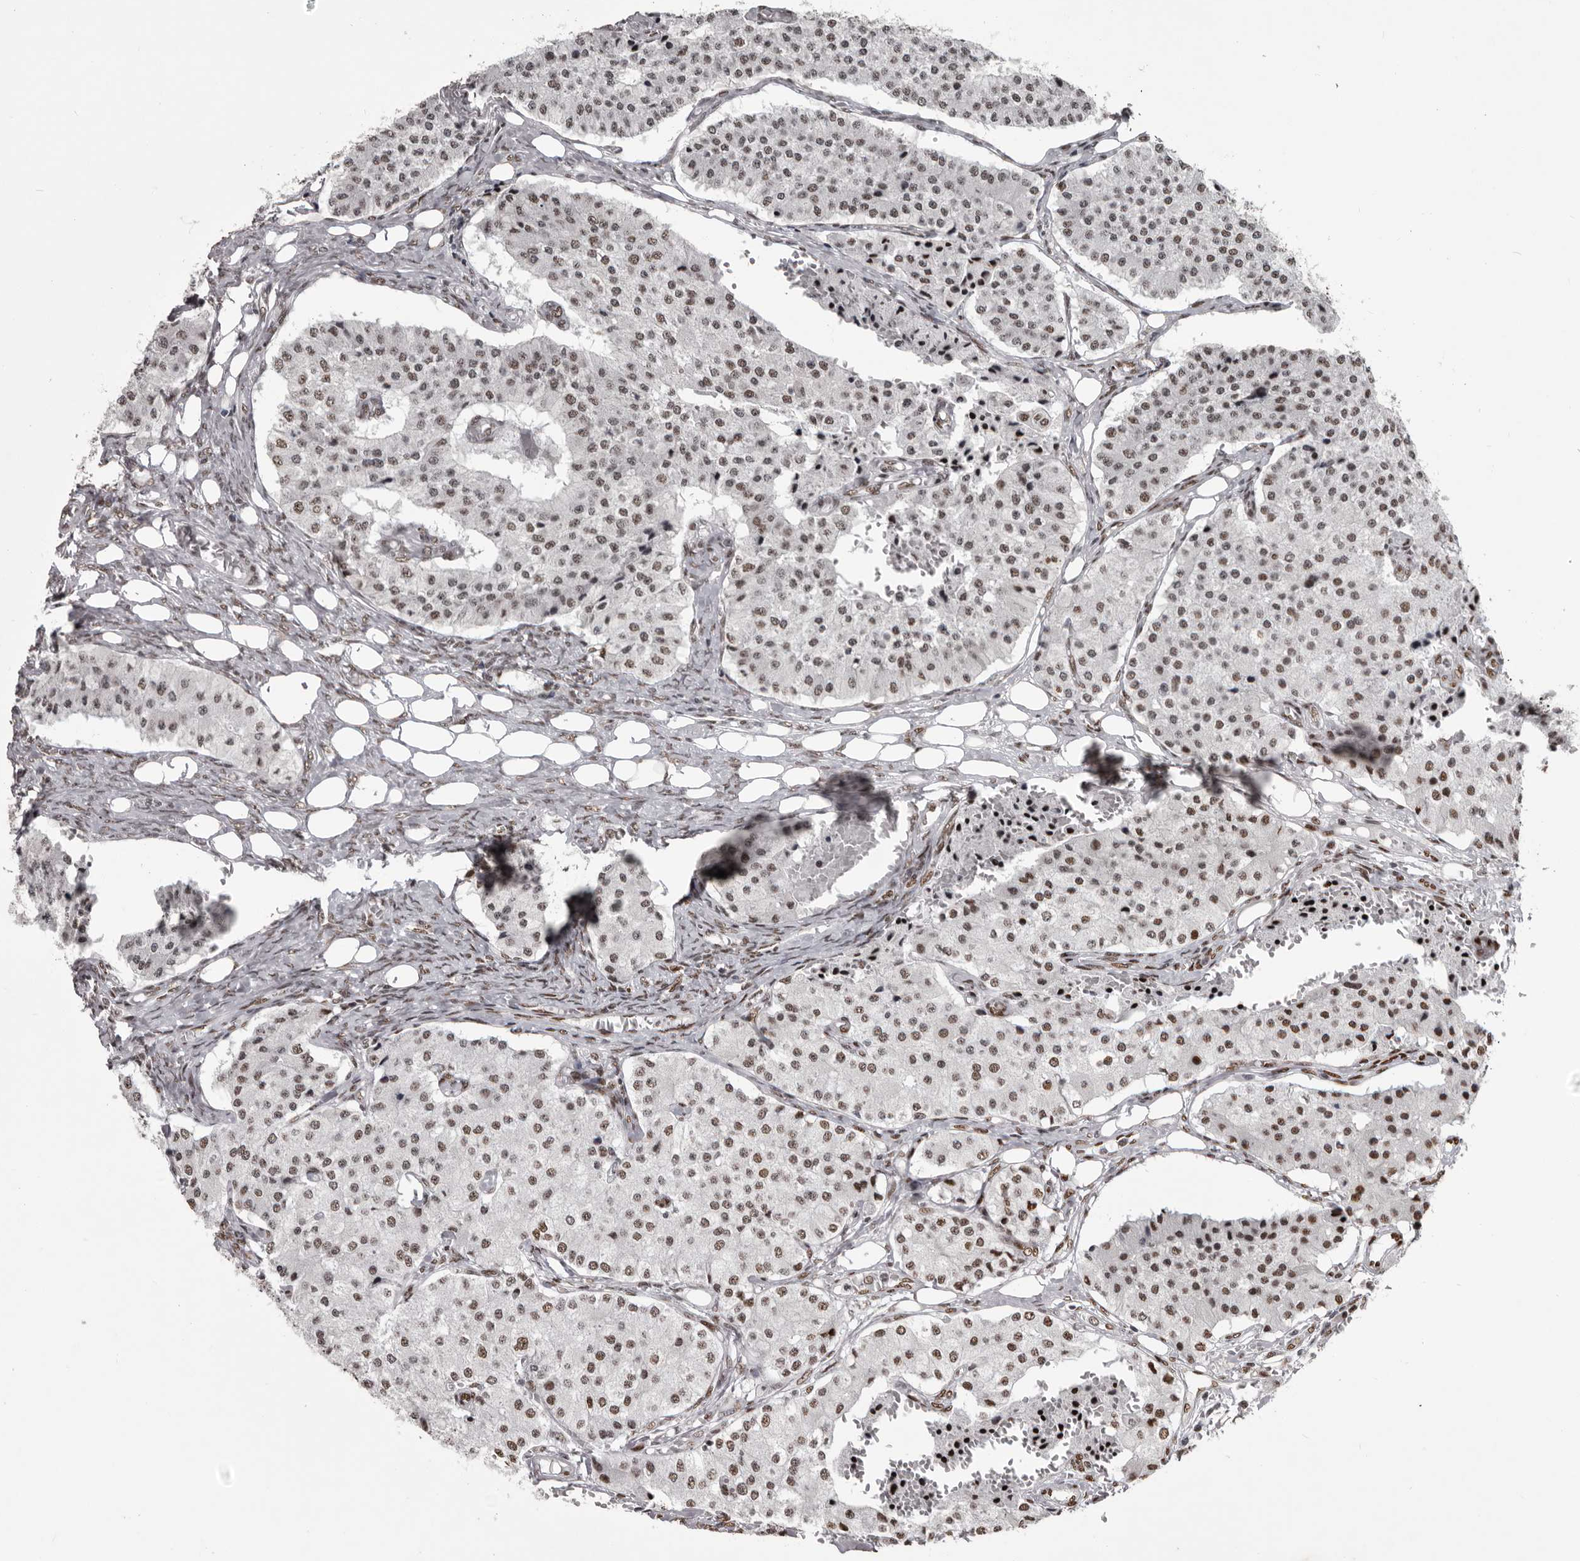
{"staining": {"intensity": "moderate", "quantity": ">75%", "location": "nuclear"}, "tissue": "carcinoid", "cell_type": "Tumor cells", "image_type": "cancer", "snomed": [{"axis": "morphology", "description": "Carcinoid, malignant, NOS"}, {"axis": "topography", "description": "Colon"}], "caption": "A high-resolution photomicrograph shows immunohistochemistry (IHC) staining of carcinoid, which shows moderate nuclear staining in approximately >75% of tumor cells.", "gene": "NUMA1", "patient": {"sex": "female", "age": 52}}